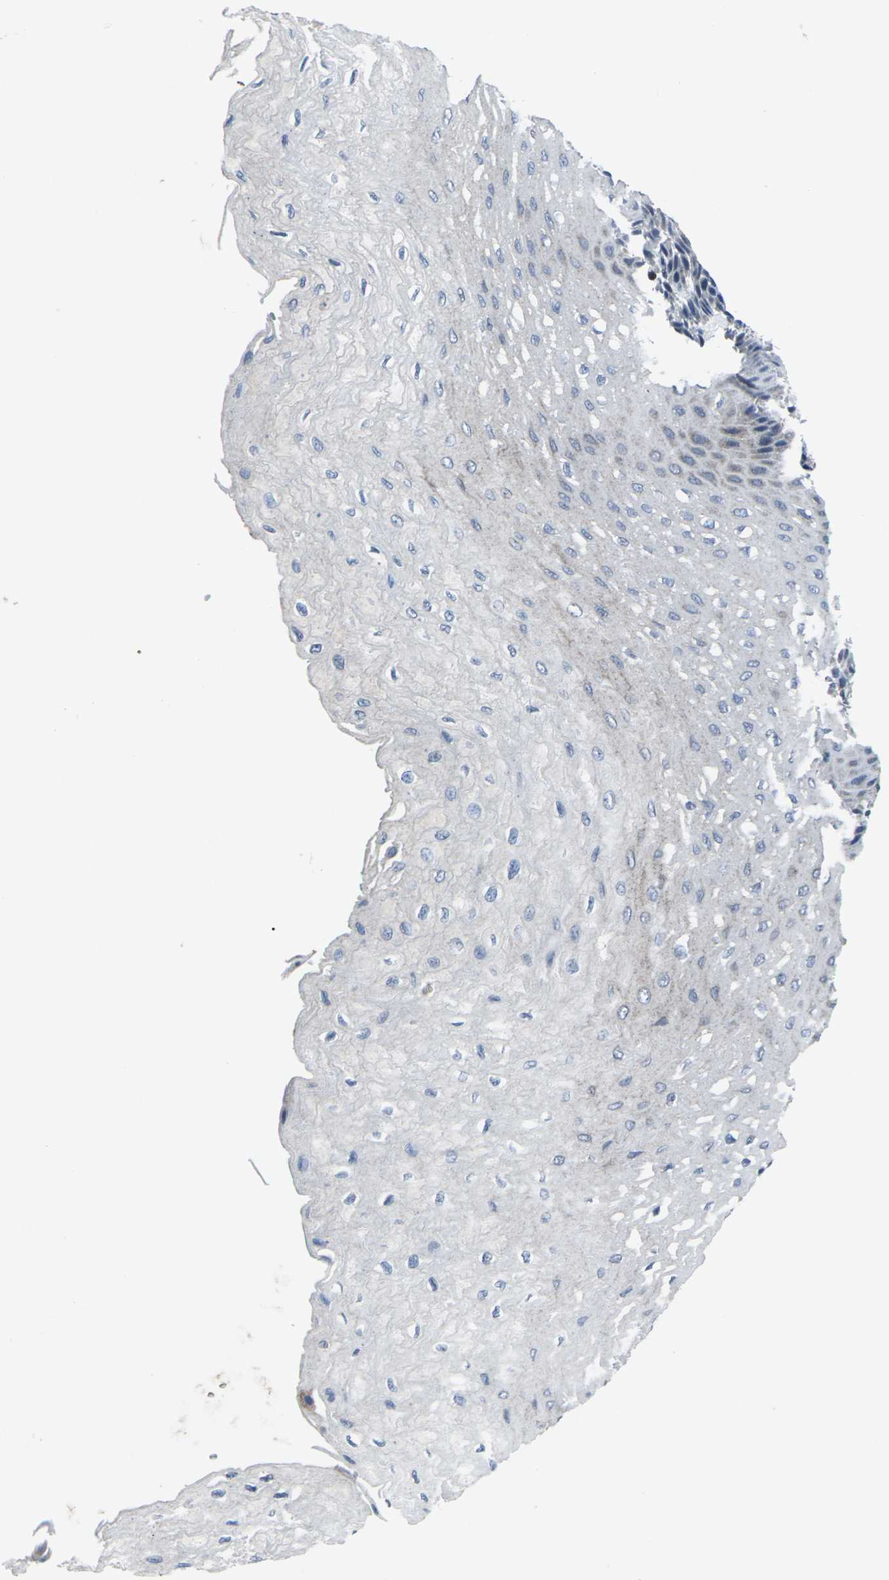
{"staining": {"intensity": "weak", "quantity": "<25%", "location": "cytoplasmic/membranous"}, "tissue": "esophagus", "cell_type": "Squamous epithelial cells", "image_type": "normal", "snomed": [{"axis": "morphology", "description": "Normal tissue, NOS"}, {"axis": "topography", "description": "Esophagus"}], "caption": "Image shows no significant protein staining in squamous epithelial cells of normal esophagus.", "gene": "STAT4", "patient": {"sex": "female", "age": 72}}